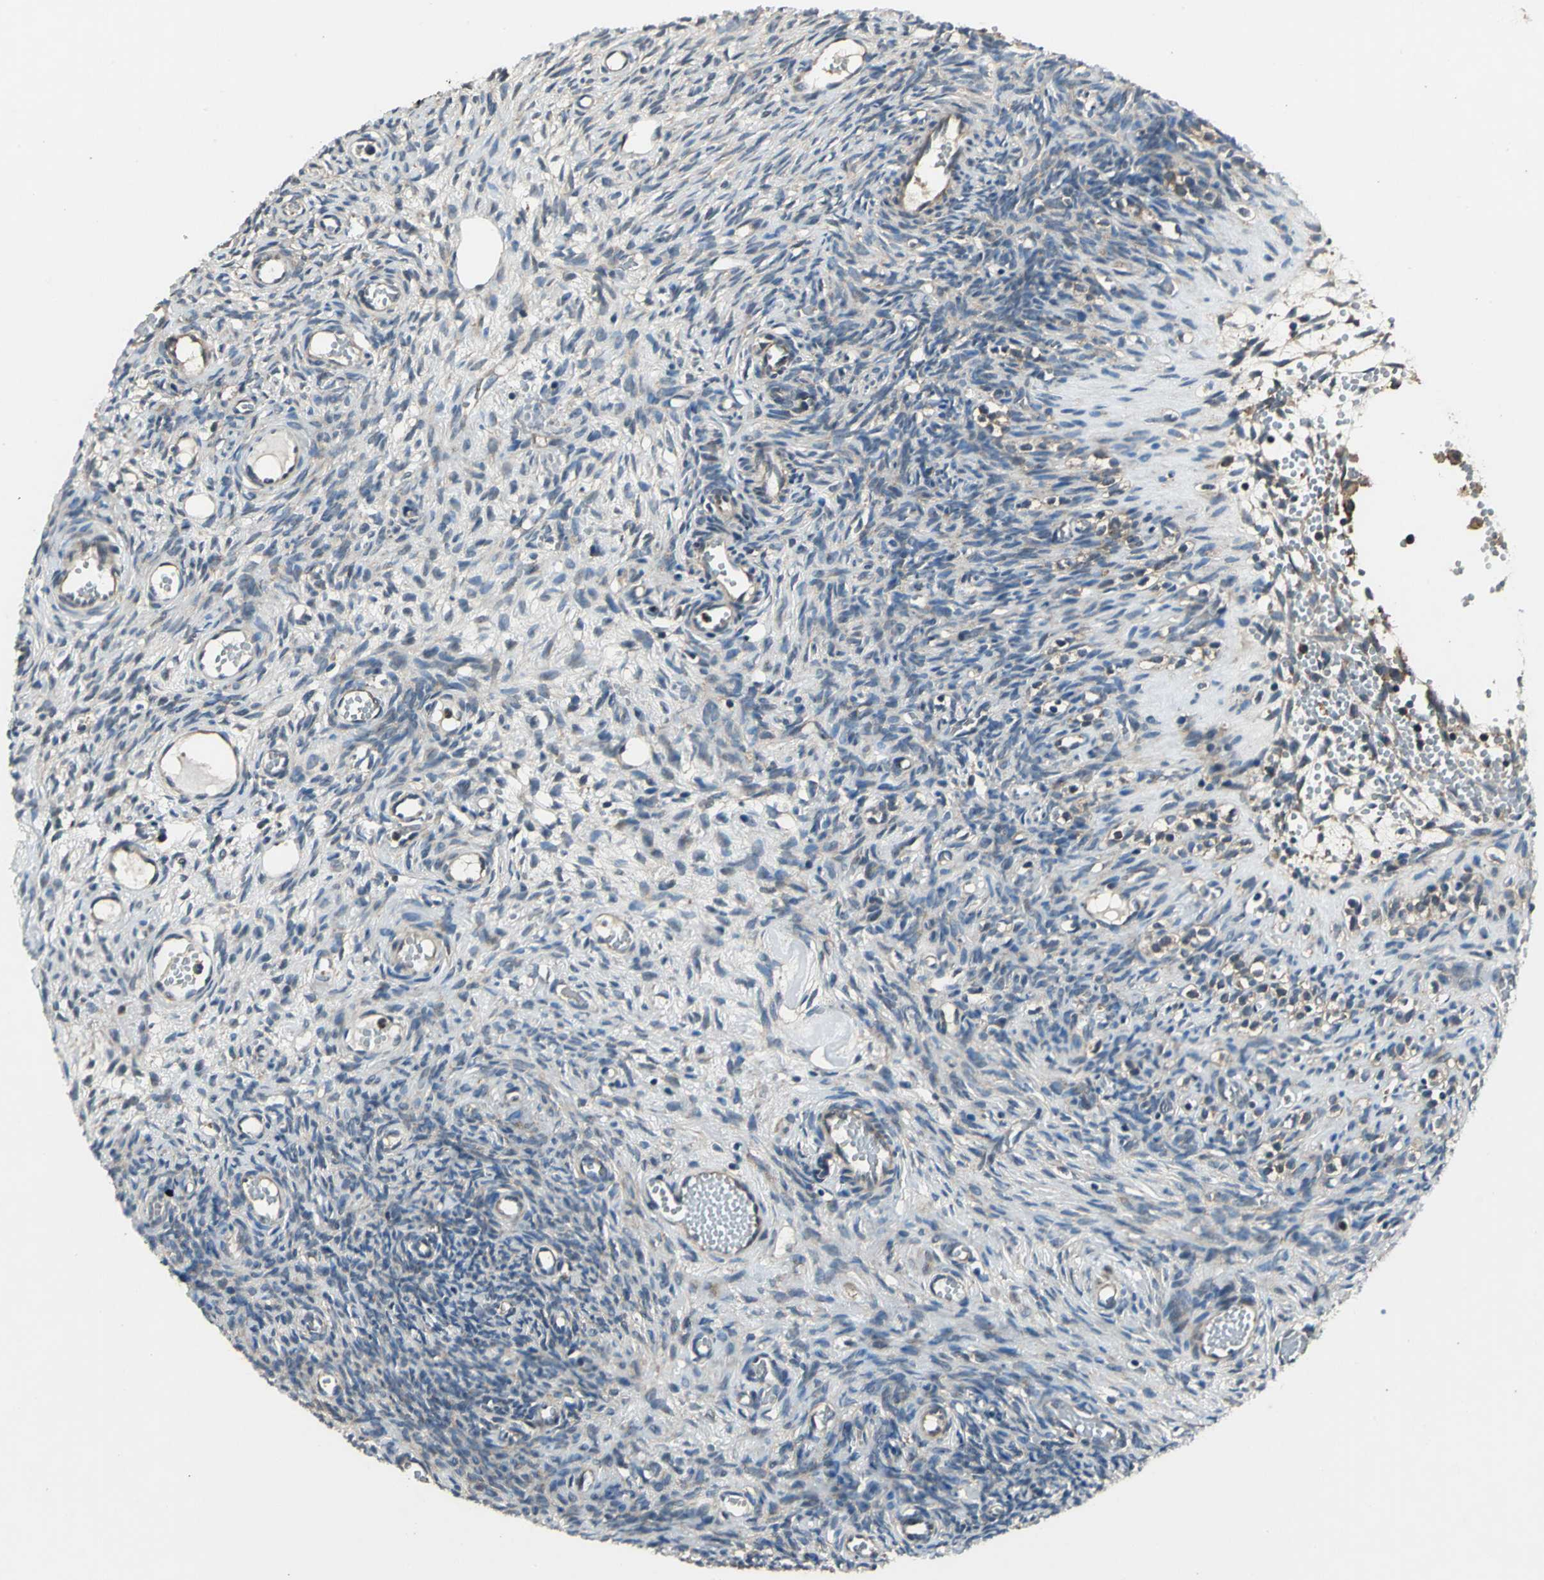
{"staining": {"intensity": "weak", "quantity": "<25%", "location": "cytoplasmic/membranous"}, "tissue": "ovary", "cell_type": "Ovarian stroma cells", "image_type": "normal", "snomed": [{"axis": "morphology", "description": "Normal tissue, NOS"}, {"axis": "topography", "description": "Ovary"}], "caption": "Immunohistochemistry image of normal human ovary stained for a protein (brown), which reveals no staining in ovarian stroma cells. (DAB immunohistochemistry (IHC) visualized using brightfield microscopy, high magnification).", "gene": "EIF2B2", "patient": {"sex": "female", "age": 35}}